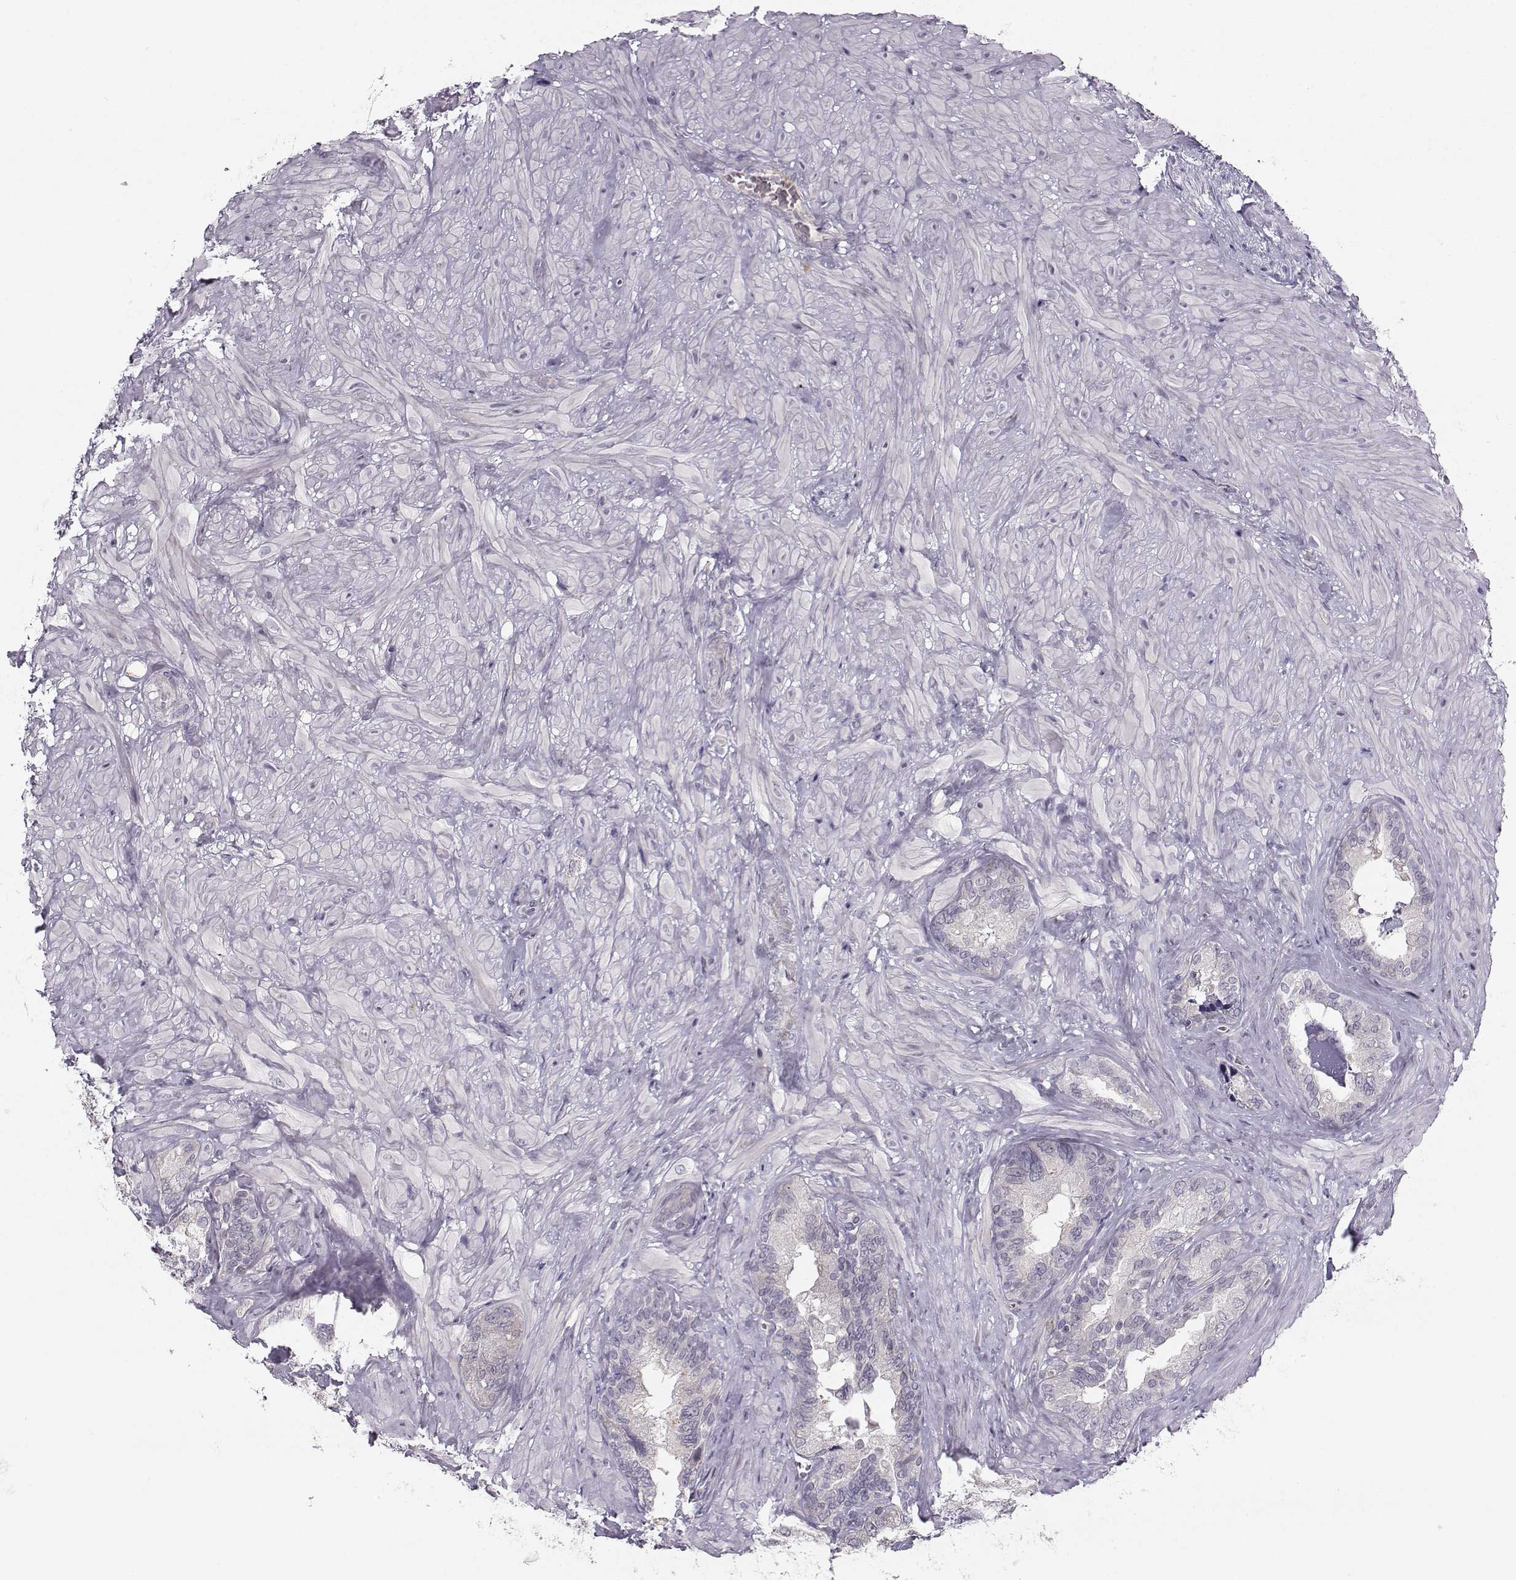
{"staining": {"intensity": "negative", "quantity": "none", "location": "none"}, "tissue": "seminal vesicle", "cell_type": "Glandular cells", "image_type": "normal", "snomed": [{"axis": "morphology", "description": "Normal tissue, NOS"}, {"axis": "topography", "description": "Seminal veicle"}], "caption": "Glandular cells show no significant protein staining in benign seminal vesicle. (Brightfield microscopy of DAB (3,3'-diaminobenzidine) immunohistochemistry (IHC) at high magnification).", "gene": "OPRD1", "patient": {"sex": "male", "age": 72}}